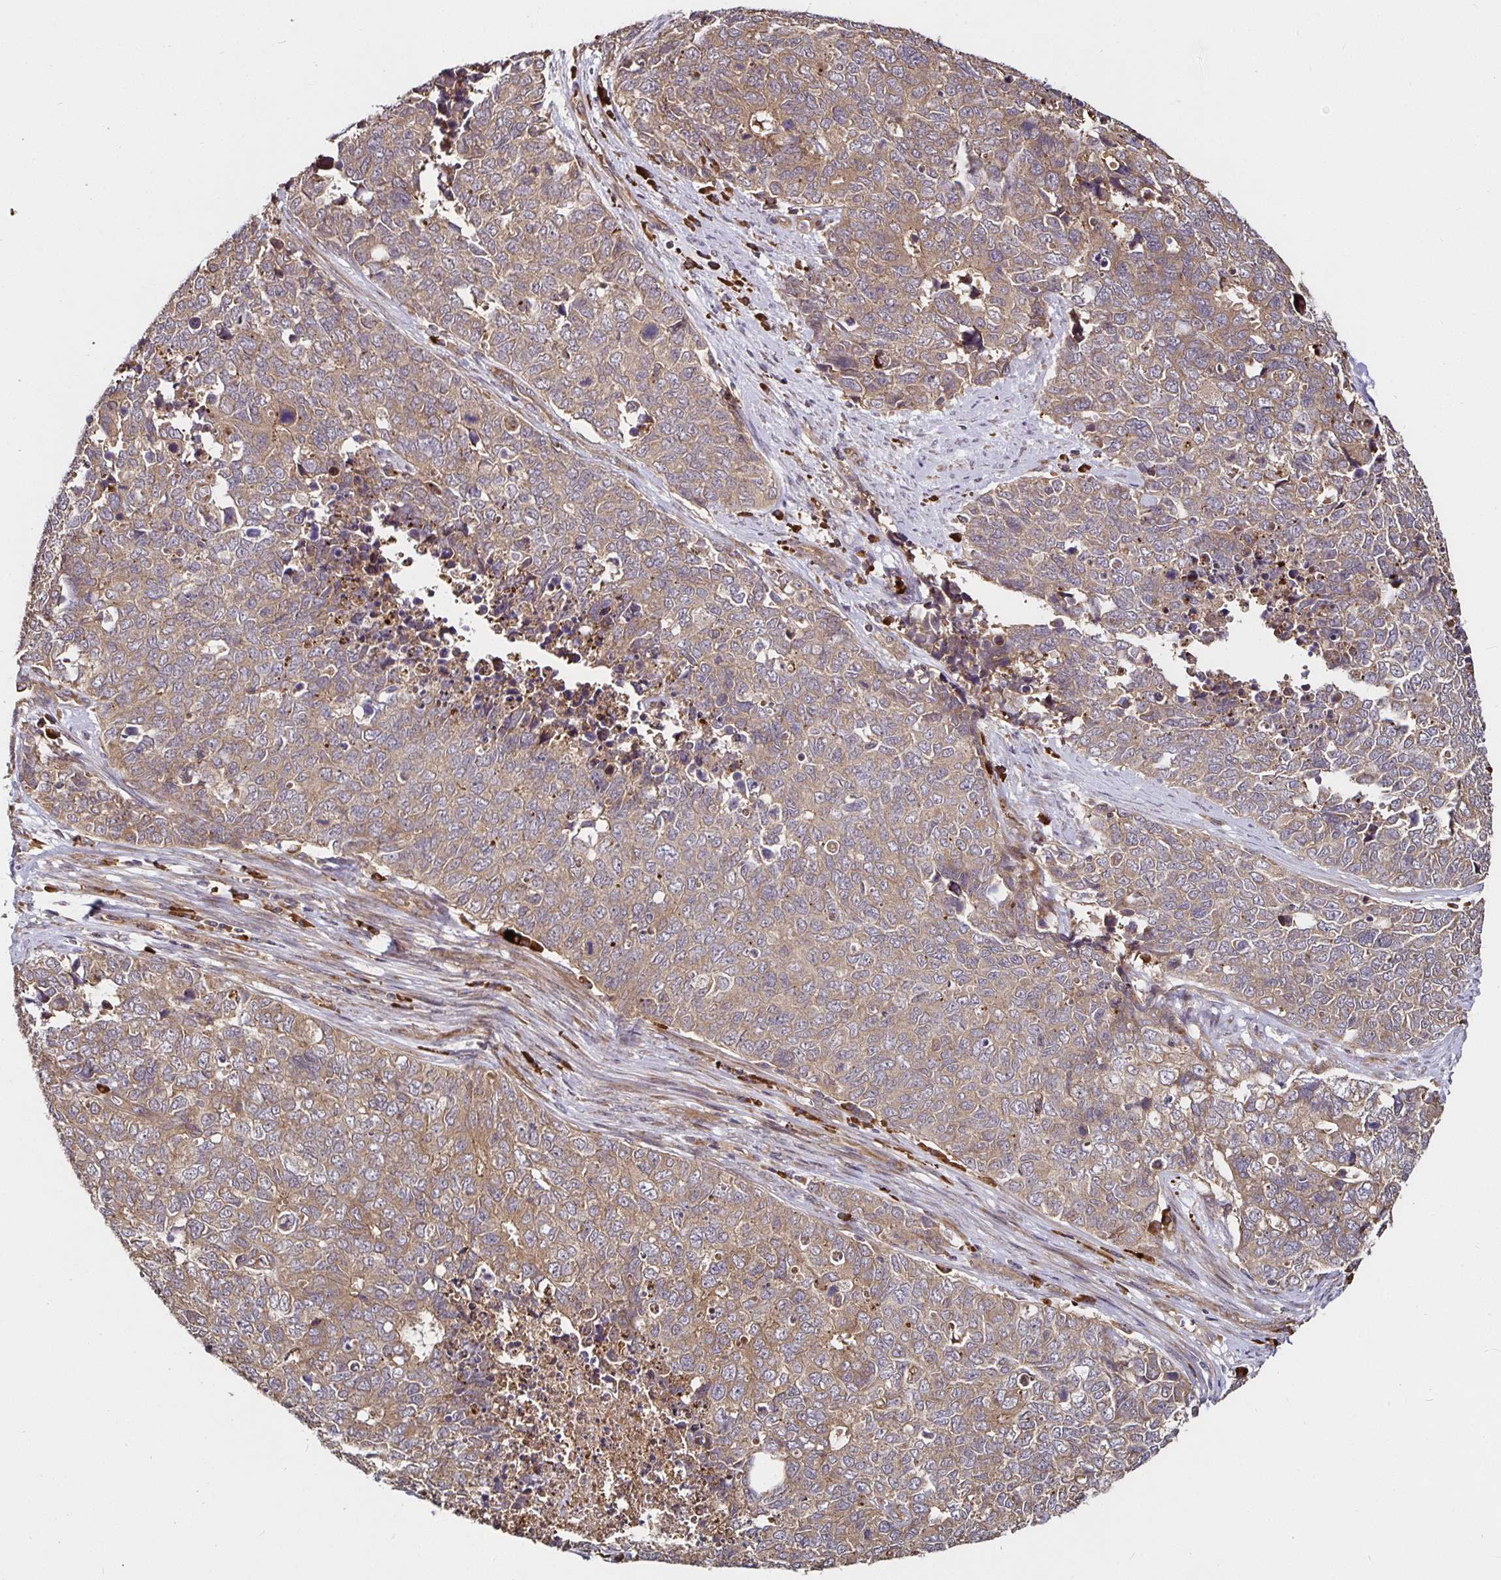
{"staining": {"intensity": "weak", "quantity": ">75%", "location": "cytoplasmic/membranous"}, "tissue": "cervical cancer", "cell_type": "Tumor cells", "image_type": "cancer", "snomed": [{"axis": "morphology", "description": "Adenocarcinoma, NOS"}, {"axis": "topography", "description": "Cervix"}], "caption": "Human cervical cancer stained with a brown dye demonstrates weak cytoplasmic/membranous positive staining in approximately >75% of tumor cells.", "gene": "MLST8", "patient": {"sex": "female", "age": 63}}